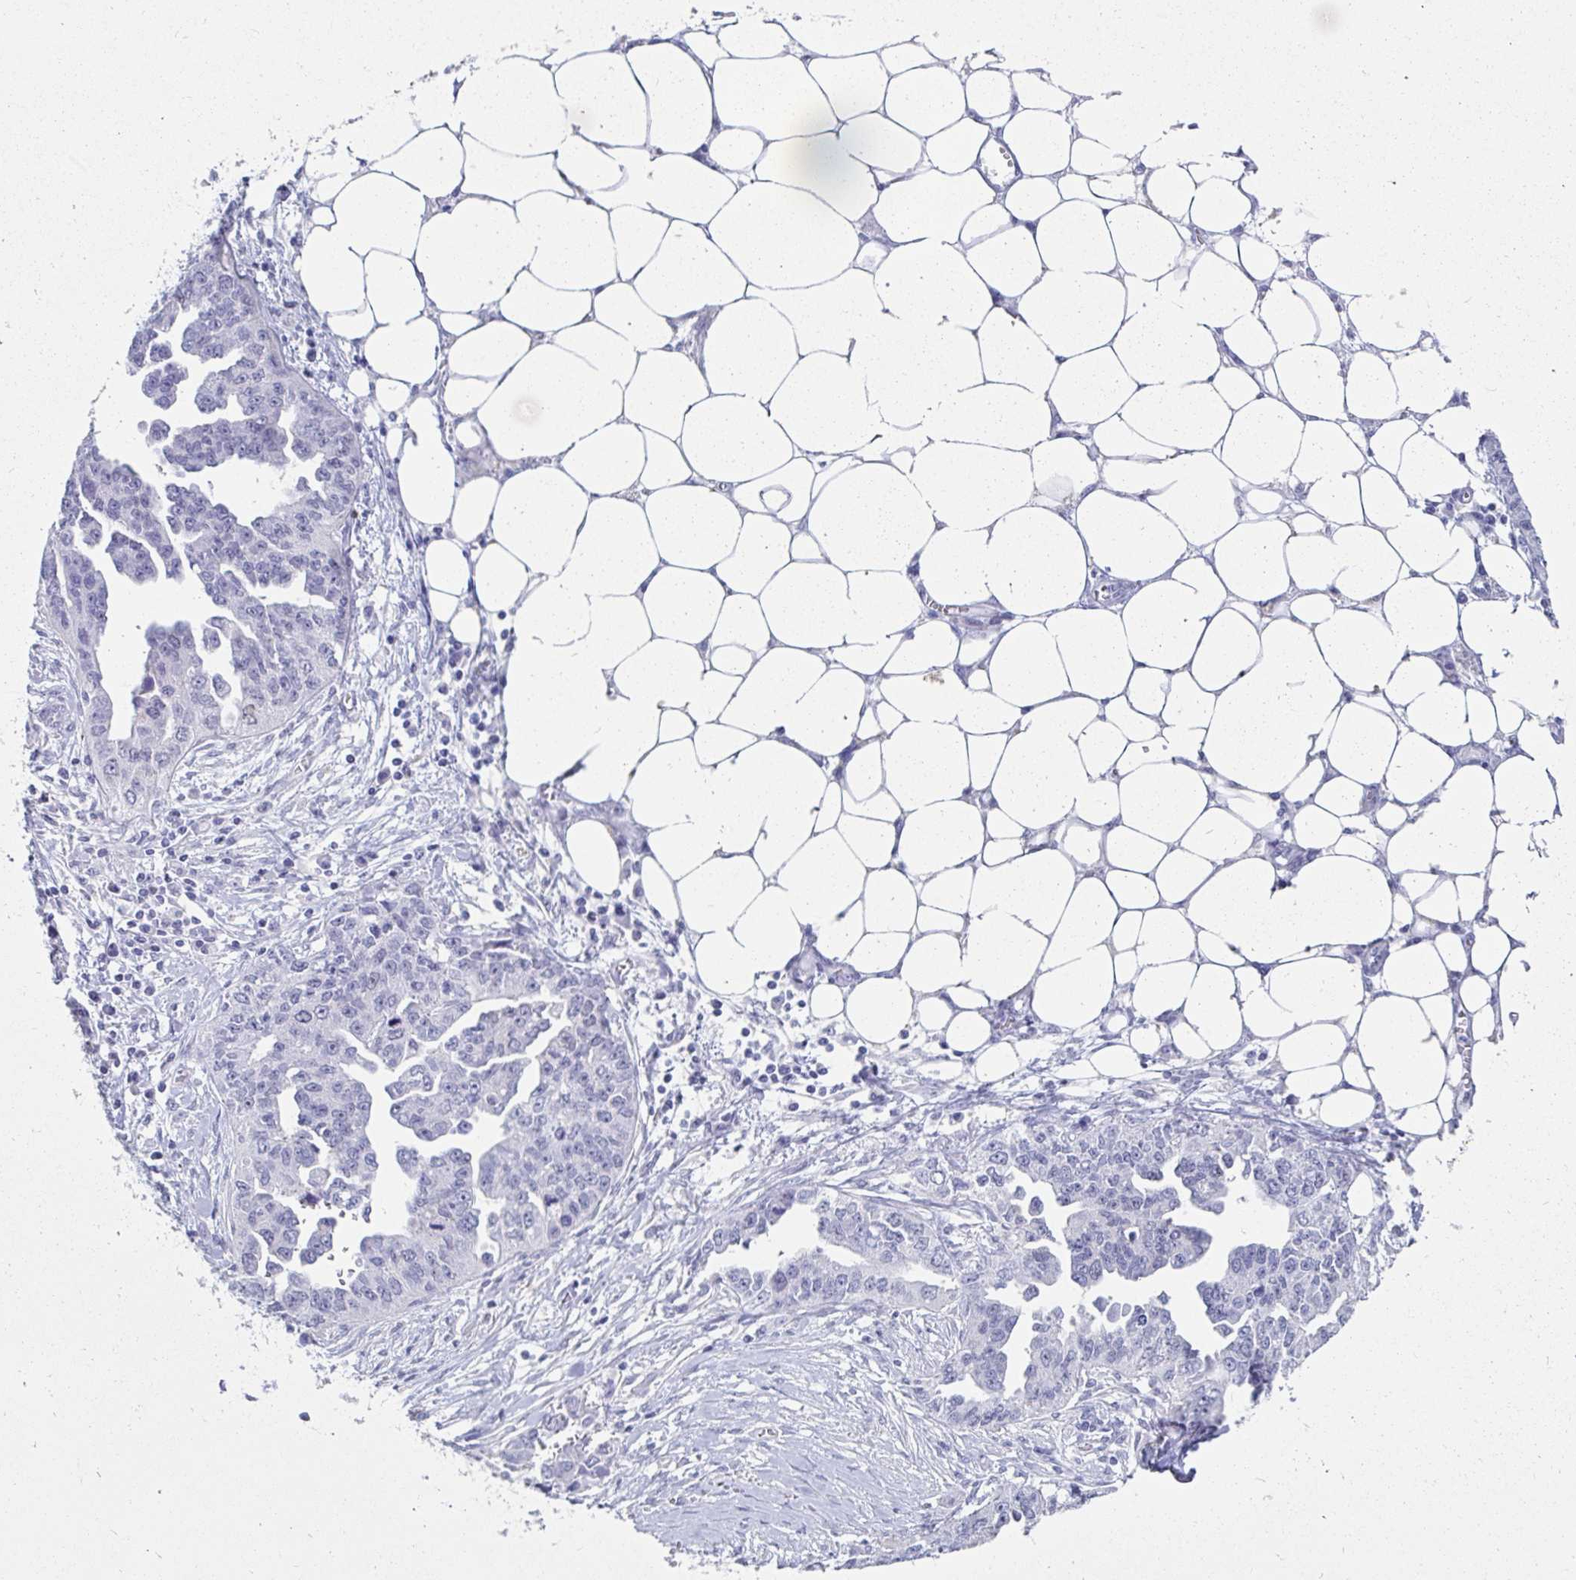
{"staining": {"intensity": "negative", "quantity": "none", "location": "none"}, "tissue": "ovarian cancer", "cell_type": "Tumor cells", "image_type": "cancer", "snomed": [{"axis": "morphology", "description": "Cystadenocarcinoma, serous, NOS"}, {"axis": "topography", "description": "Ovary"}], "caption": "A histopathology image of human ovarian serous cystadenocarcinoma is negative for staining in tumor cells.", "gene": "OR10K1", "patient": {"sex": "female", "age": 75}}